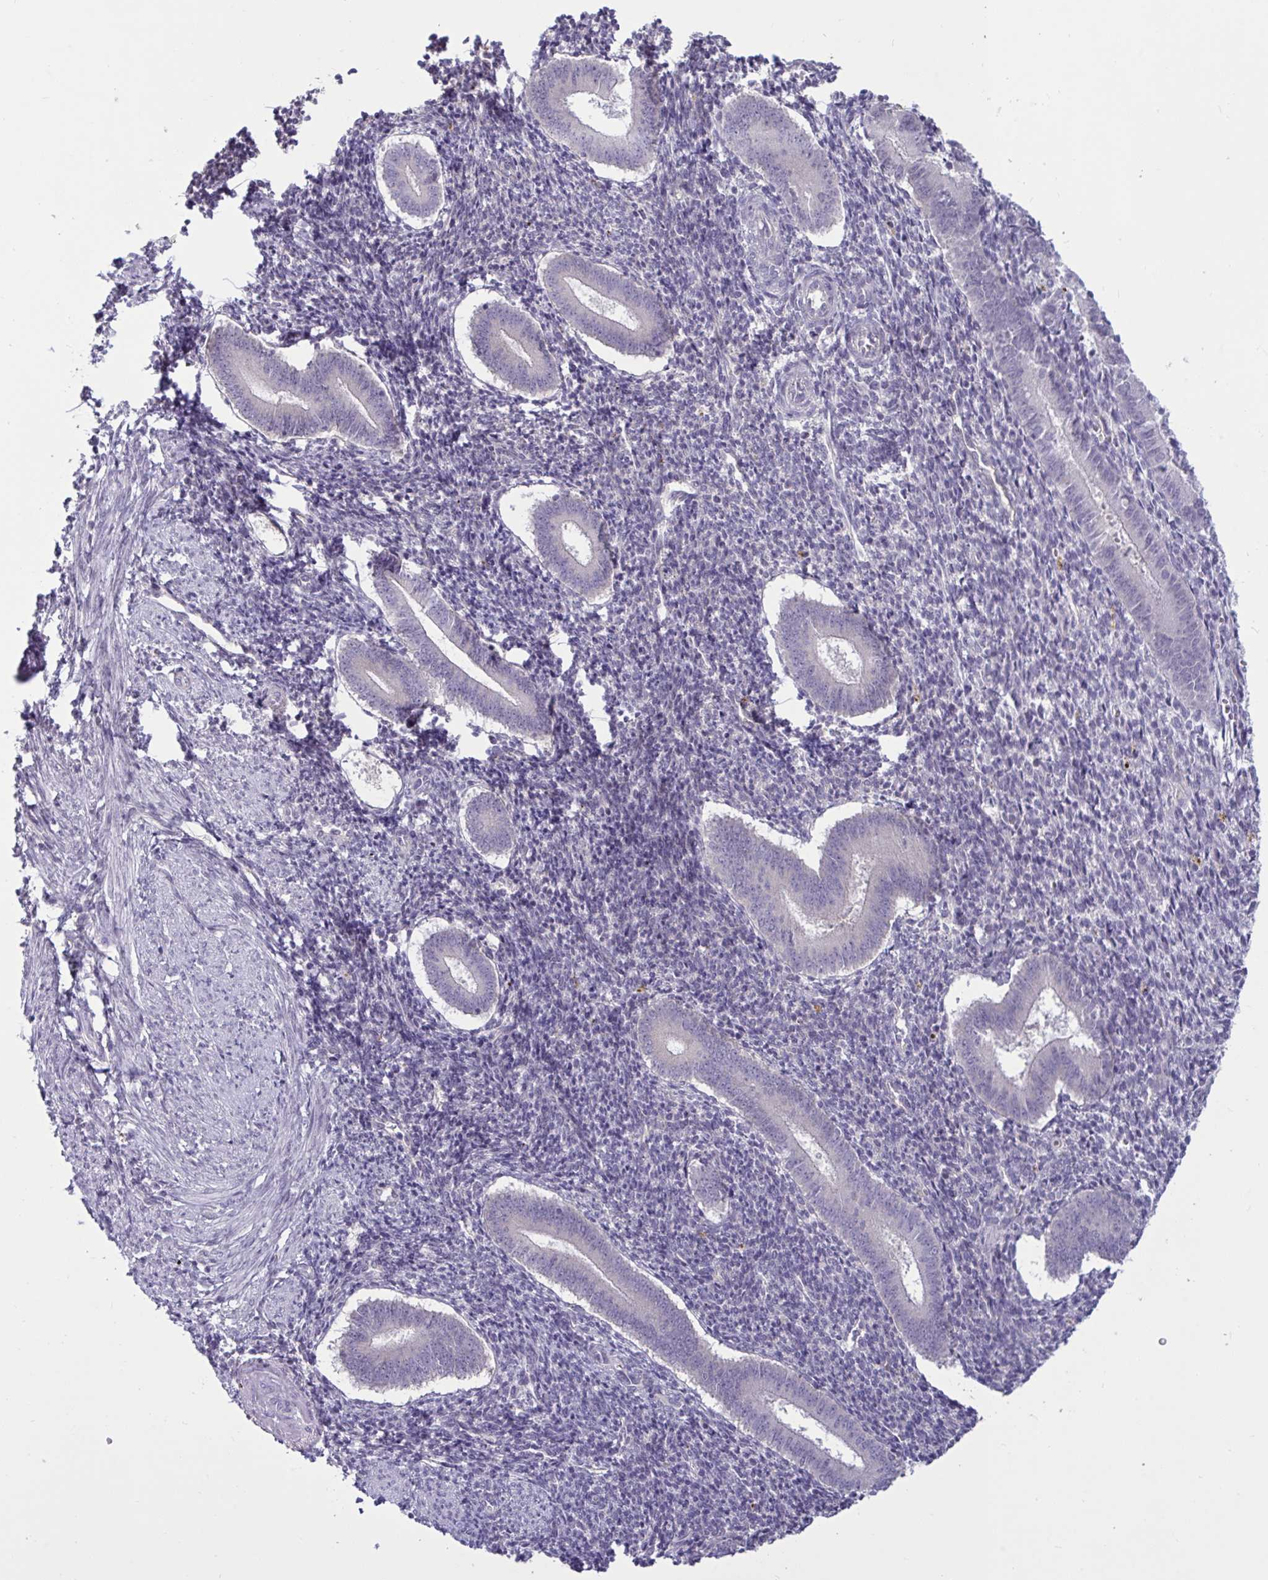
{"staining": {"intensity": "negative", "quantity": "none", "location": "none"}, "tissue": "endometrium", "cell_type": "Cells in endometrial stroma", "image_type": "normal", "snomed": [{"axis": "morphology", "description": "Normal tissue, NOS"}, {"axis": "topography", "description": "Endometrium"}], "caption": "Image shows no significant protein staining in cells in endometrial stroma of benign endometrium.", "gene": "TBC1D4", "patient": {"sex": "female", "age": 25}}